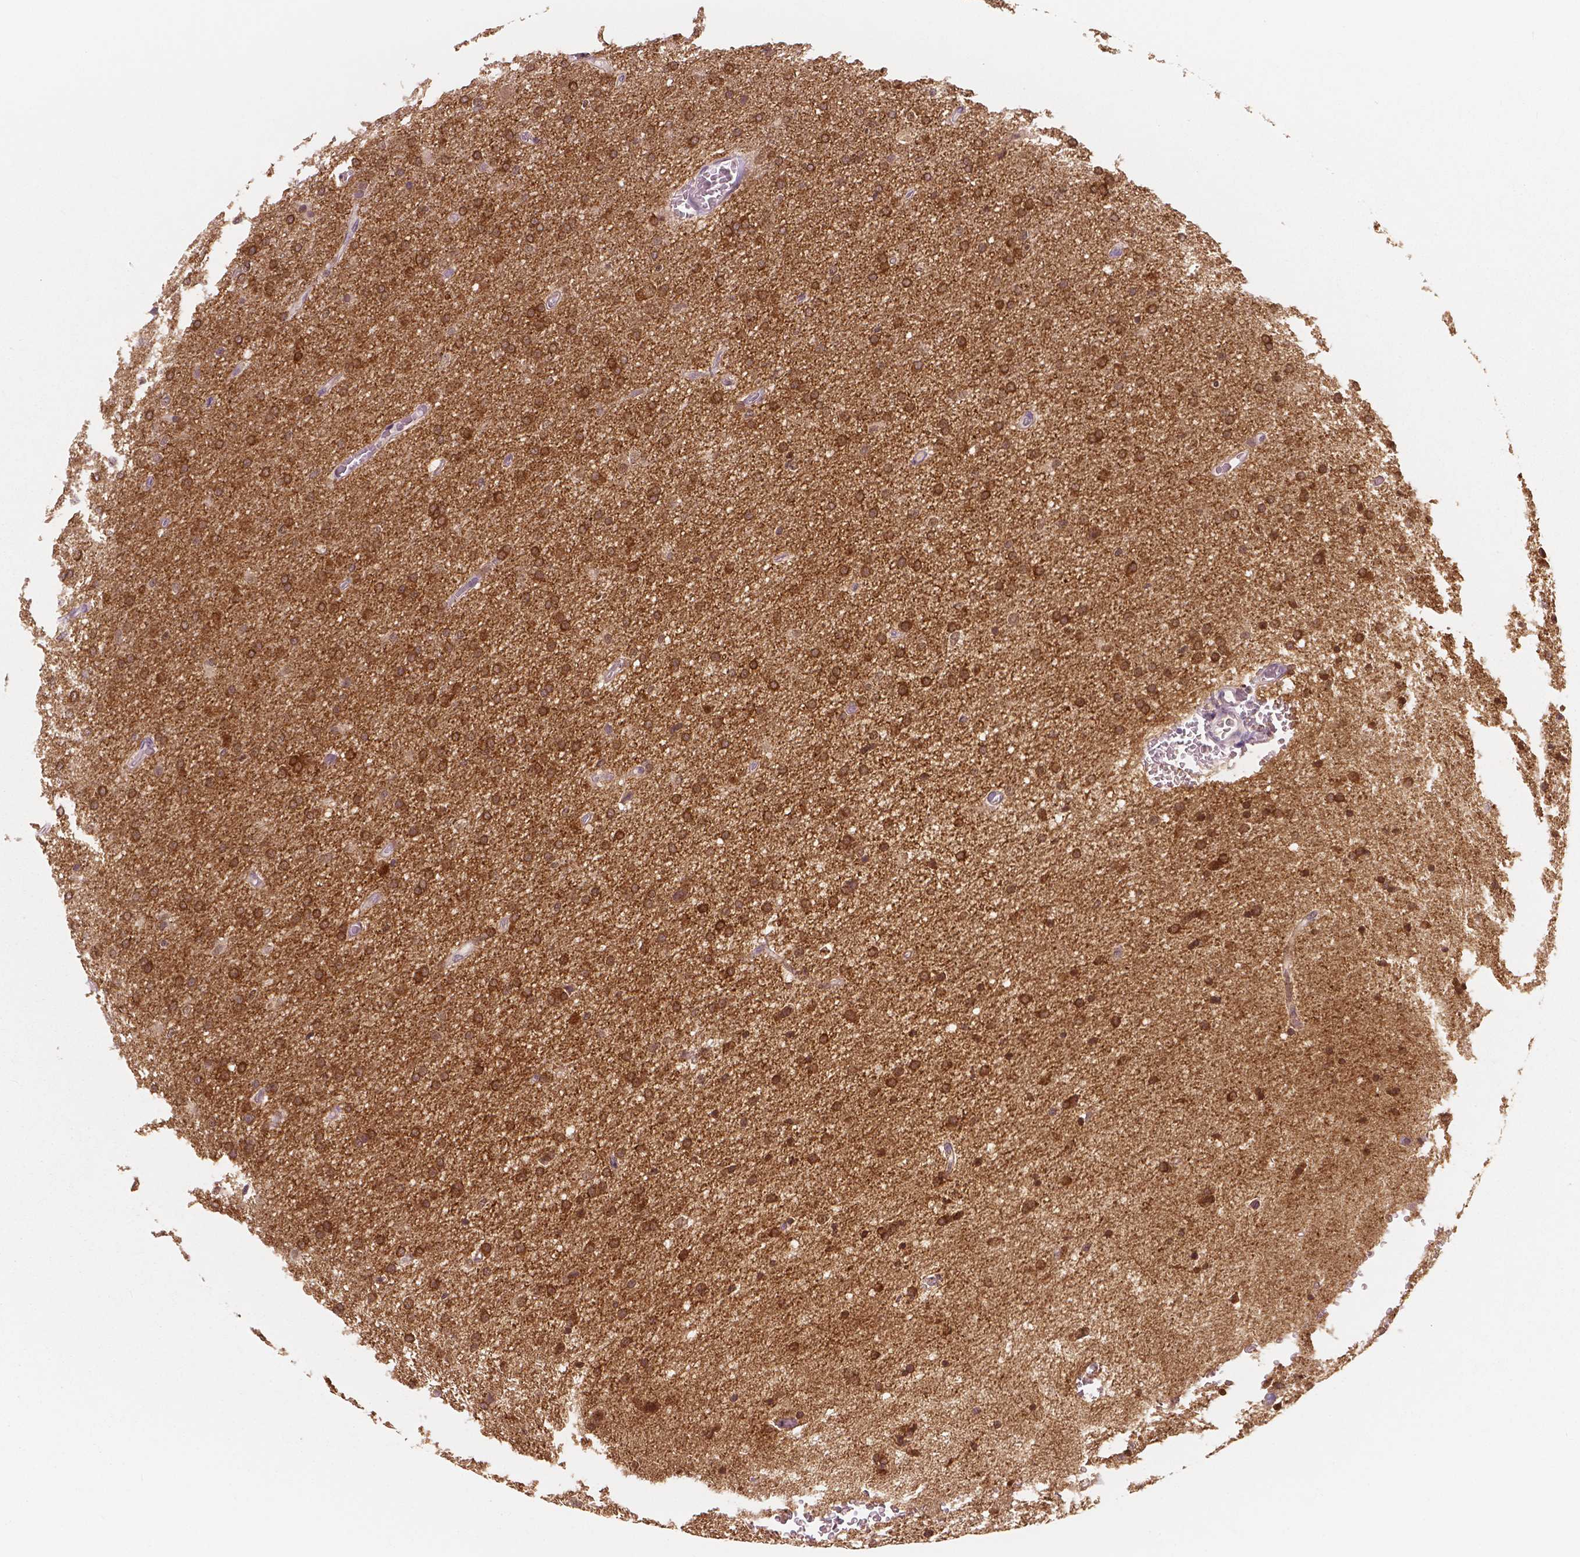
{"staining": {"intensity": "moderate", "quantity": ">75%", "location": "cytoplasmic/membranous"}, "tissue": "glioma", "cell_type": "Tumor cells", "image_type": "cancer", "snomed": [{"axis": "morphology", "description": "Glioma, malignant, High grade"}, {"axis": "topography", "description": "Cerebral cortex"}], "caption": "Protein staining by immunohistochemistry reveals moderate cytoplasmic/membranous staining in approximately >75% of tumor cells in malignant glioma (high-grade).", "gene": "NECAB1", "patient": {"sex": "male", "age": 70}}